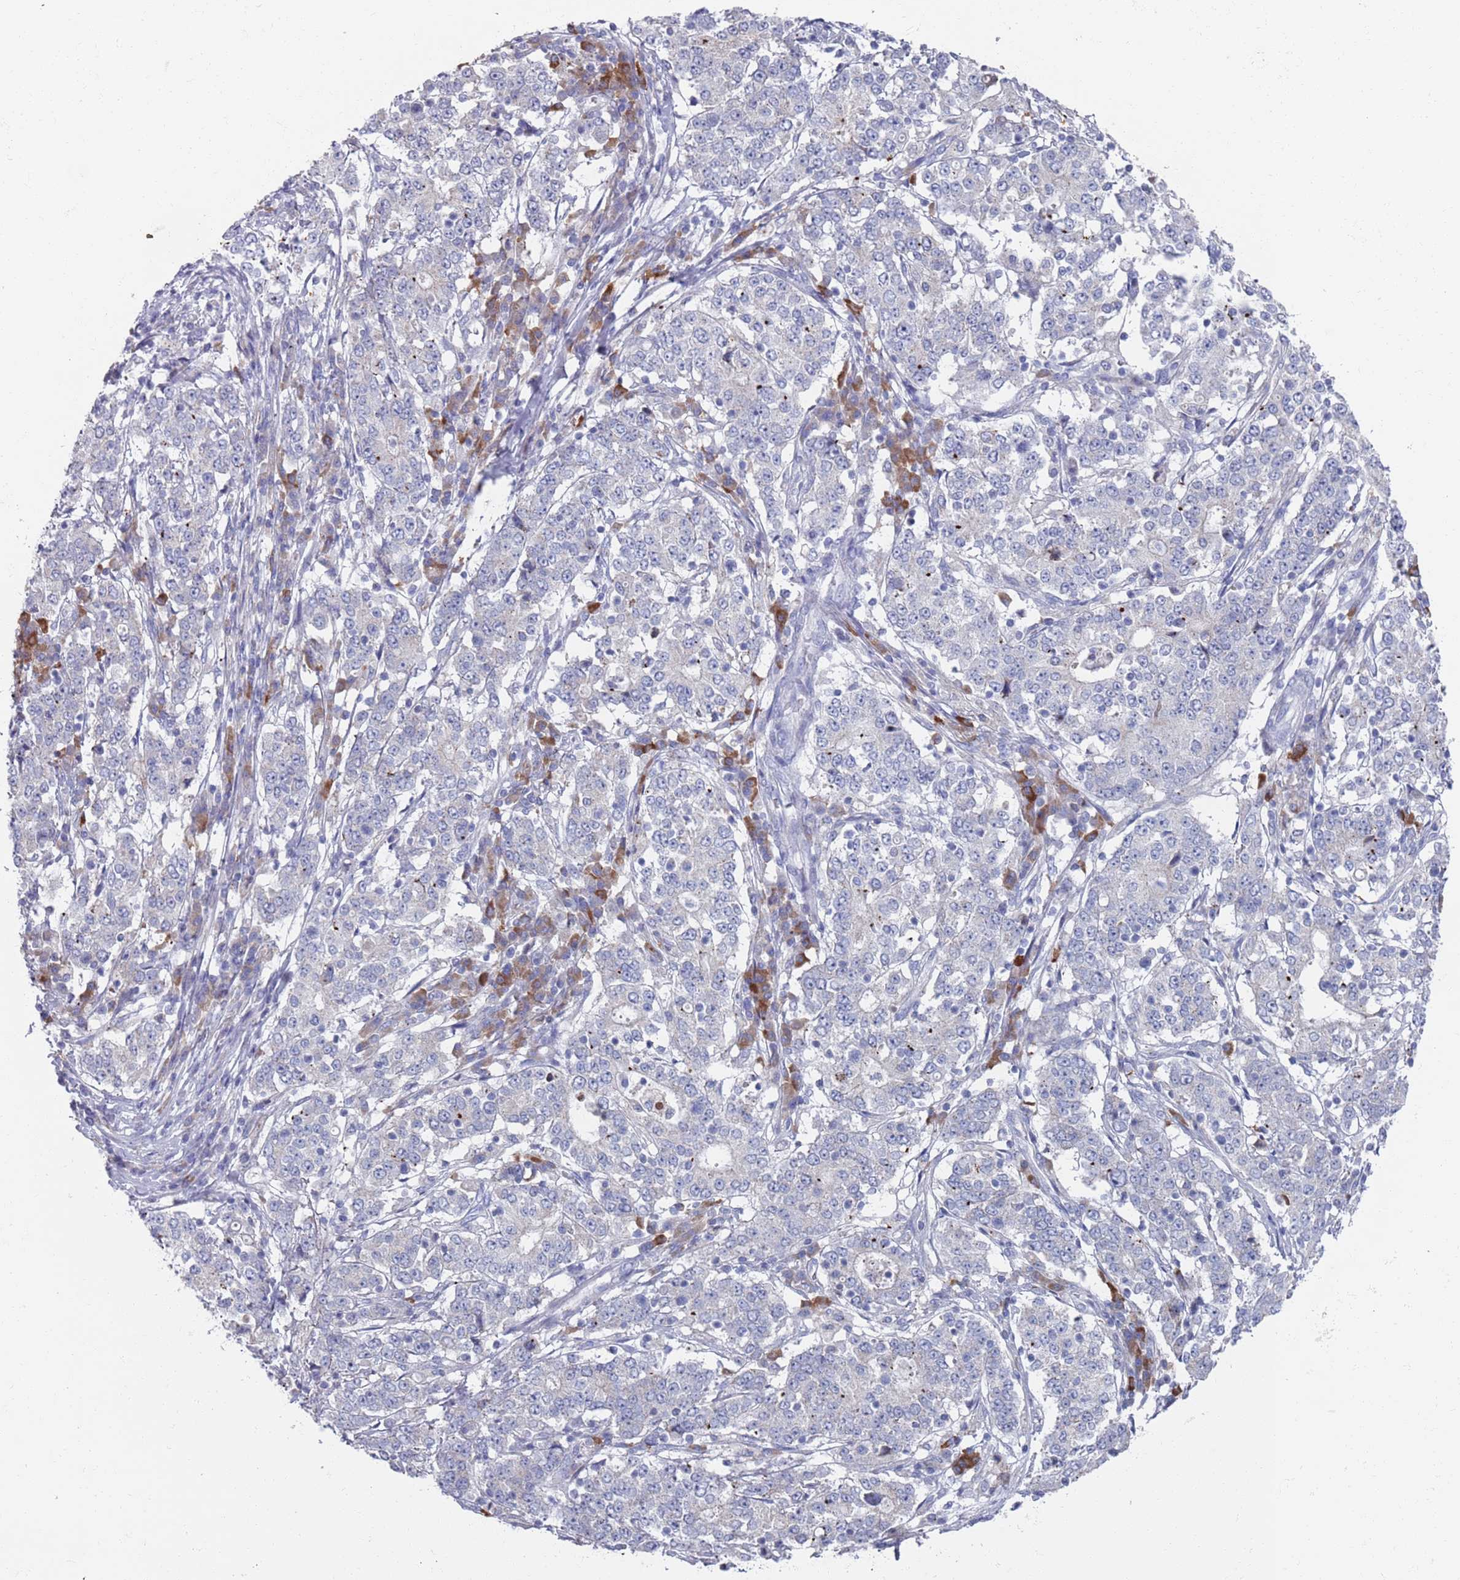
{"staining": {"intensity": "negative", "quantity": "none", "location": "none"}, "tissue": "stomach cancer", "cell_type": "Tumor cells", "image_type": "cancer", "snomed": [{"axis": "morphology", "description": "Adenocarcinoma, NOS"}, {"axis": "topography", "description": "Stomach"}], "caption": "Stomach cancer stained for a protein using immunohistochemistry shows no expression tumor cells.", "gene": "MAT1A", "patient": {"sex": "male", "age": 59}}